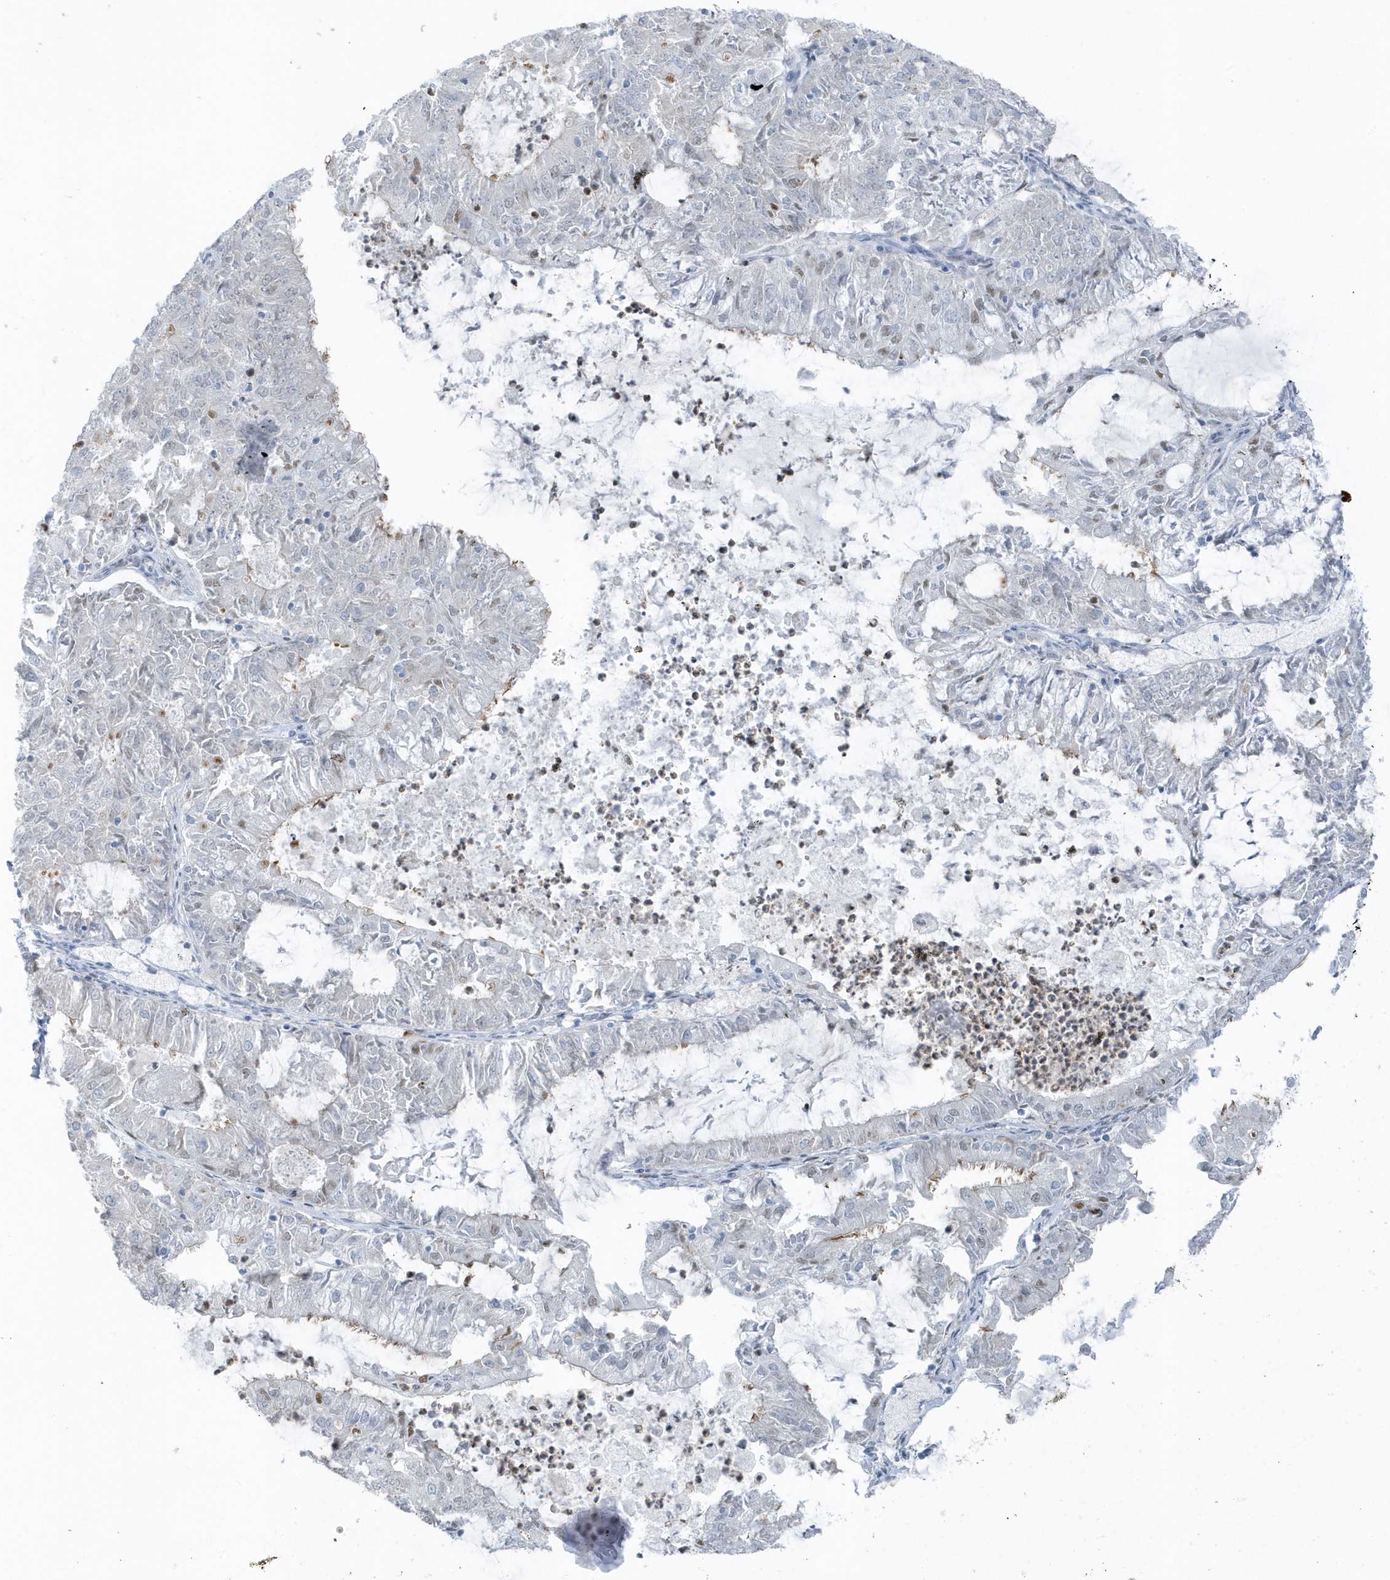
{"staining": {"intensity": "negative", "quantity": "none", "location": "none"}, "tissue": "endometrial cancer", "cell_type": "Tumor cells", "image_type": "cancer", "snomed": [{"axis": "morphology", "description": "Adenocarcinoma, NOS"}, {"axis": "topography", "description": "Endometrium"}], "caption": "DAB (3,3'-diaminobenzidine) immunohistochemical staining of adenocarcinoma (endometrial) reveals no significant expression in tumor cells.", "gene": "SMIM34", "patient": {"sex": "female", "age": 57}}